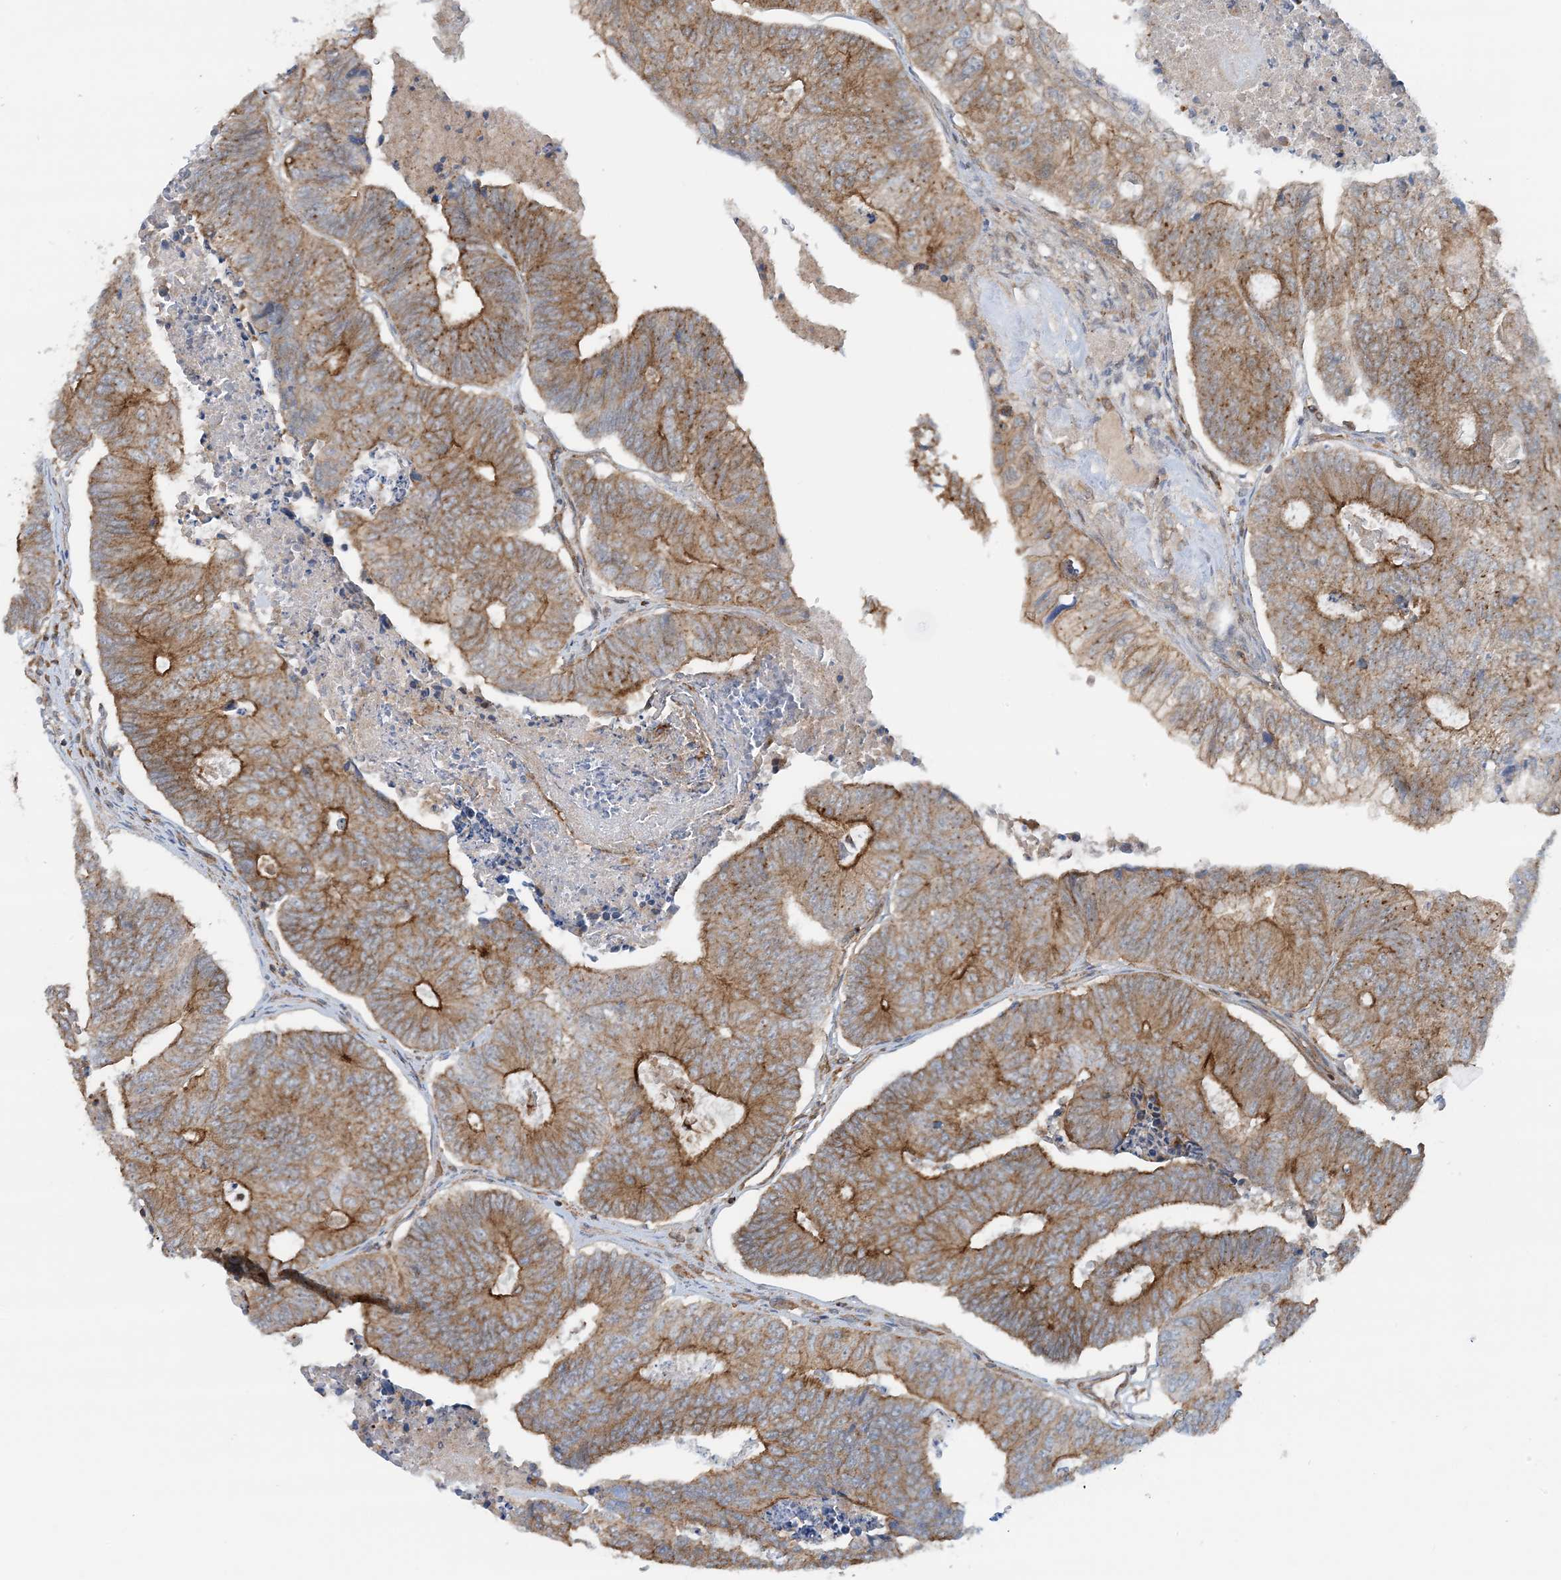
{"staining": {"intensity": "moderate", "quantity": ">75%", "location": "cytoplasmic/membranous"}, "tissue": "colorectal cancer", "cell_type": "Tumor cells", "image_type": "cancer", "snomed": [{"axis": "morphology", "description": "Adenocarcinoma, NOS"}, {"axis": "topography", "description": "Colon"}], "caption": "Immunohistochemical staining of human colorectal adenocarcinoma reveals moderate cytoplasmic/membranous protein expression in about >75% of tumor cells.", "gene": "STAM2", "patient": {"sex": "female", "age": 67}}